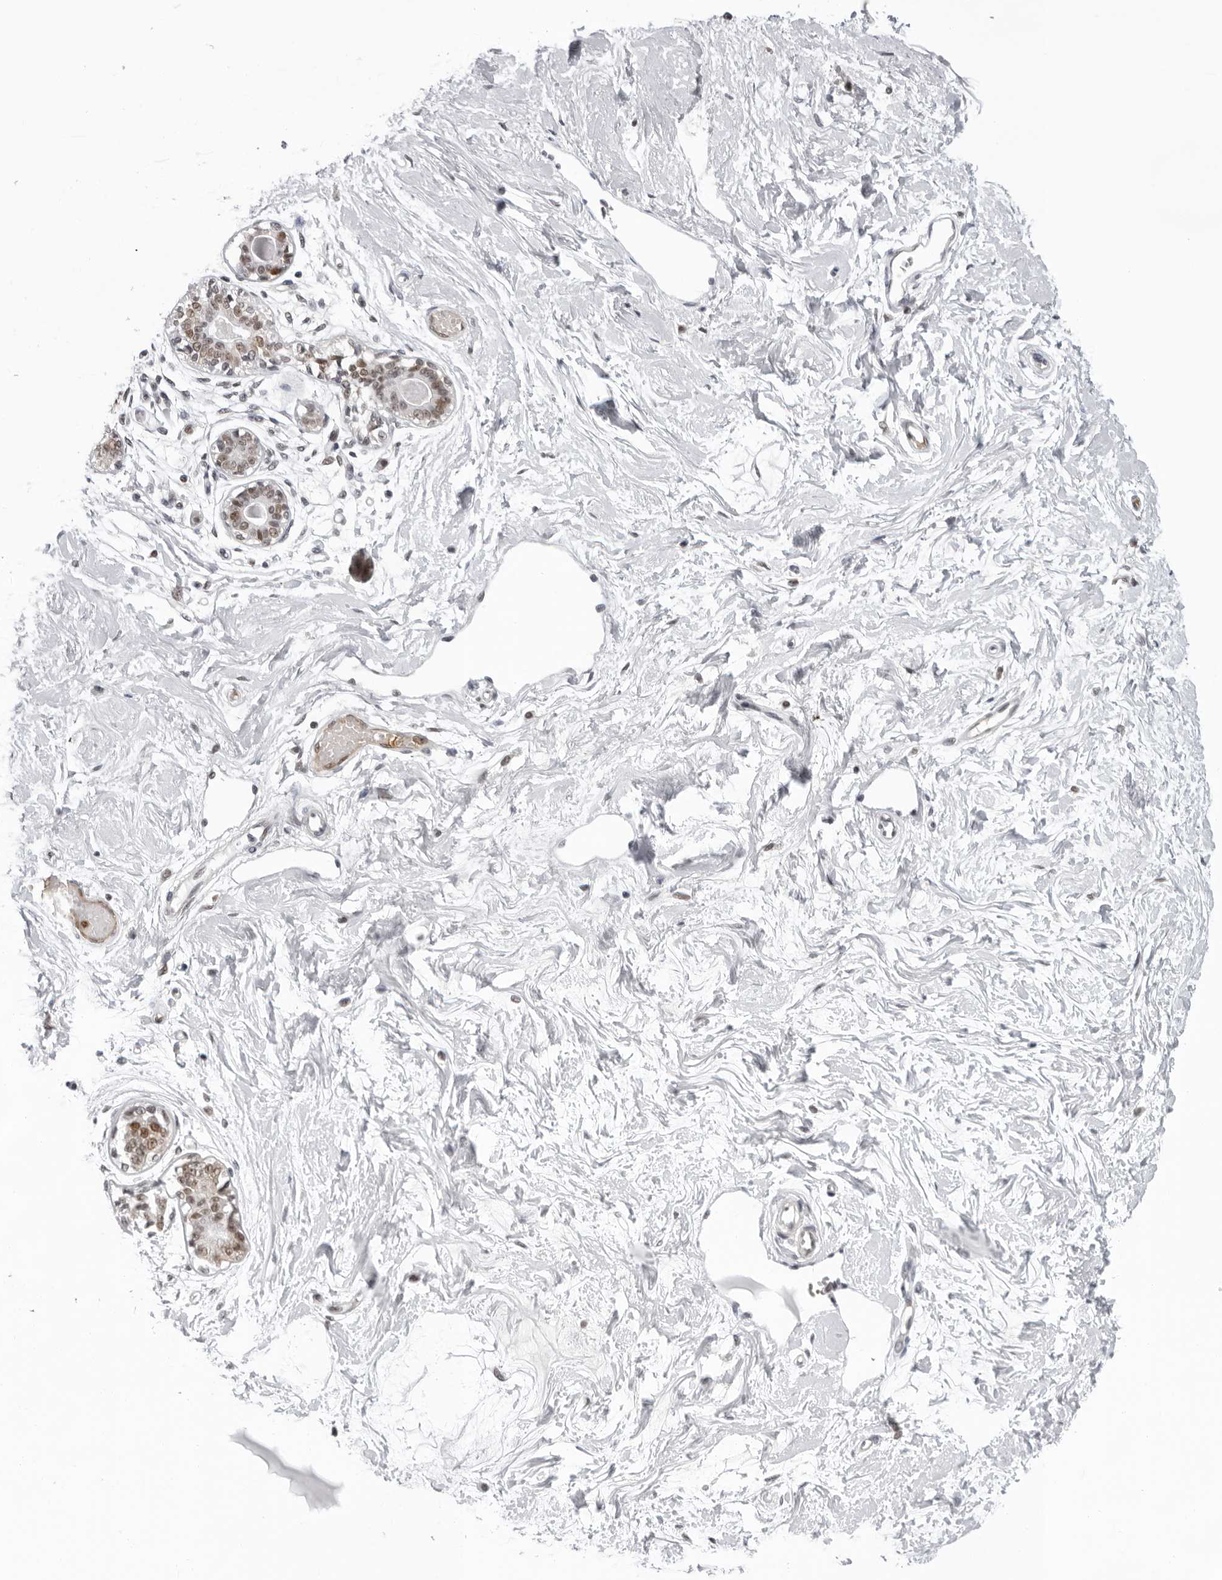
{"staining": {"intensity": "negative", "quantity": "none", "location": "none"}, "tissue": "breast", "cell_type": "Adipocytes", "image_type": "normal", "snomed": [{"axis": "morphology", "description": "Normal tissue, NOS"}, {"axis": "topography", "description": "Breast"}], "caption": "Adipocytes show no significant protein positivity in normal breast. (DAB (3,3'-diaminobenzidine) immunohistochemistry with hematoxylin counter stain).", "gene": "USP1", "patient": {"sex": "female", "age": 45}}